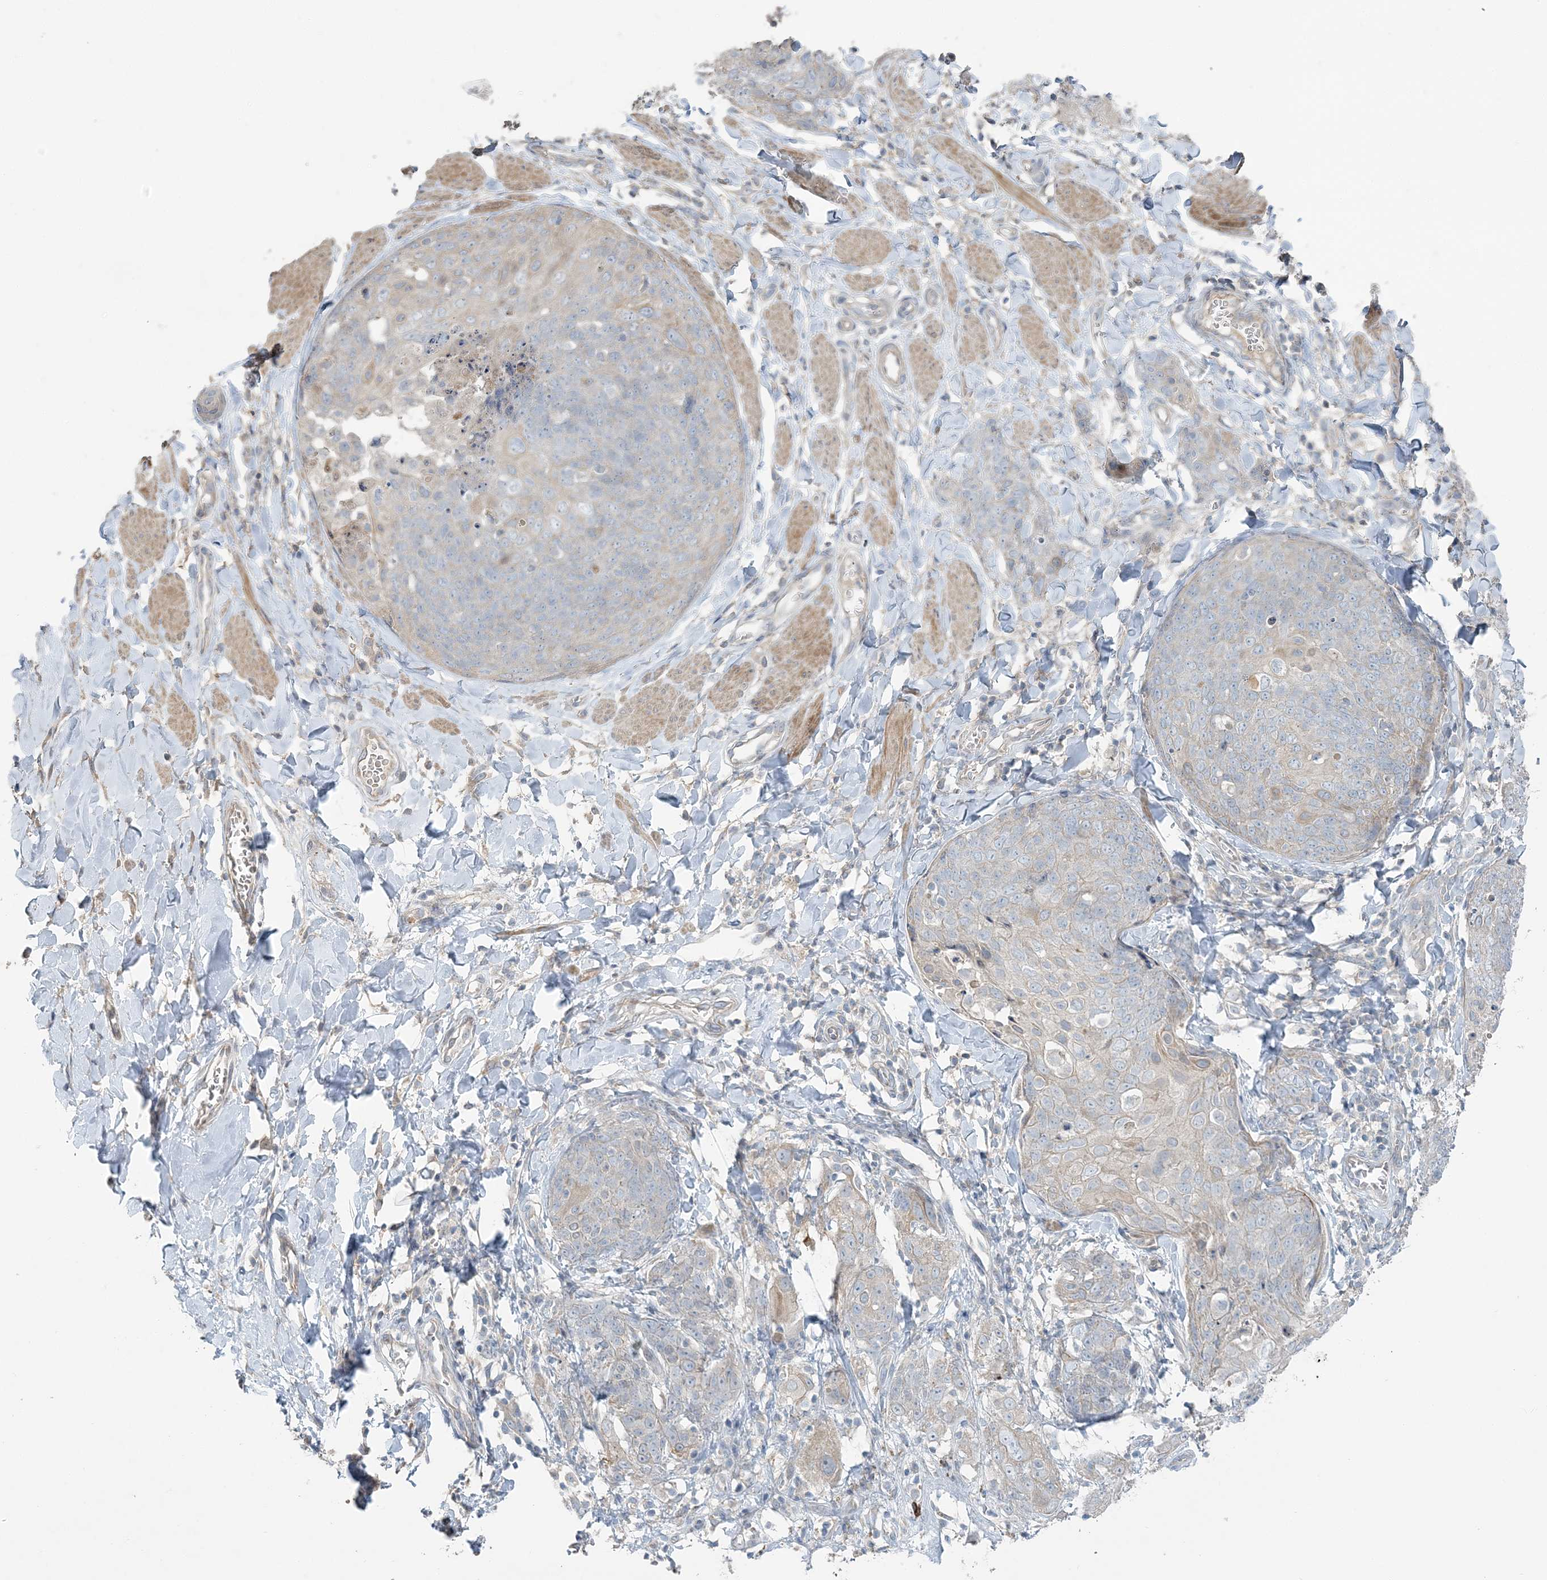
{"staining": {"intensity": "negative", "quantity": "none", "location": "none"}, "tissue": "skin cancer", "cell_type": "Tumor cells", "image_type": "cancer", "snomed": [{"axis": "morphology", "description": "Squamous cell carcinoma, NOS"}, {"axis": "topography", "description": "Skin"}, {"axis": "topography", "description": "Vulva"}], "caption": "IHC histopathology image of skin cancer stained for a protein (brown), which reveals no expression in tumor cells.", "gene": "SLC4A10", "patient": {"sex": "female", "age": 85}}